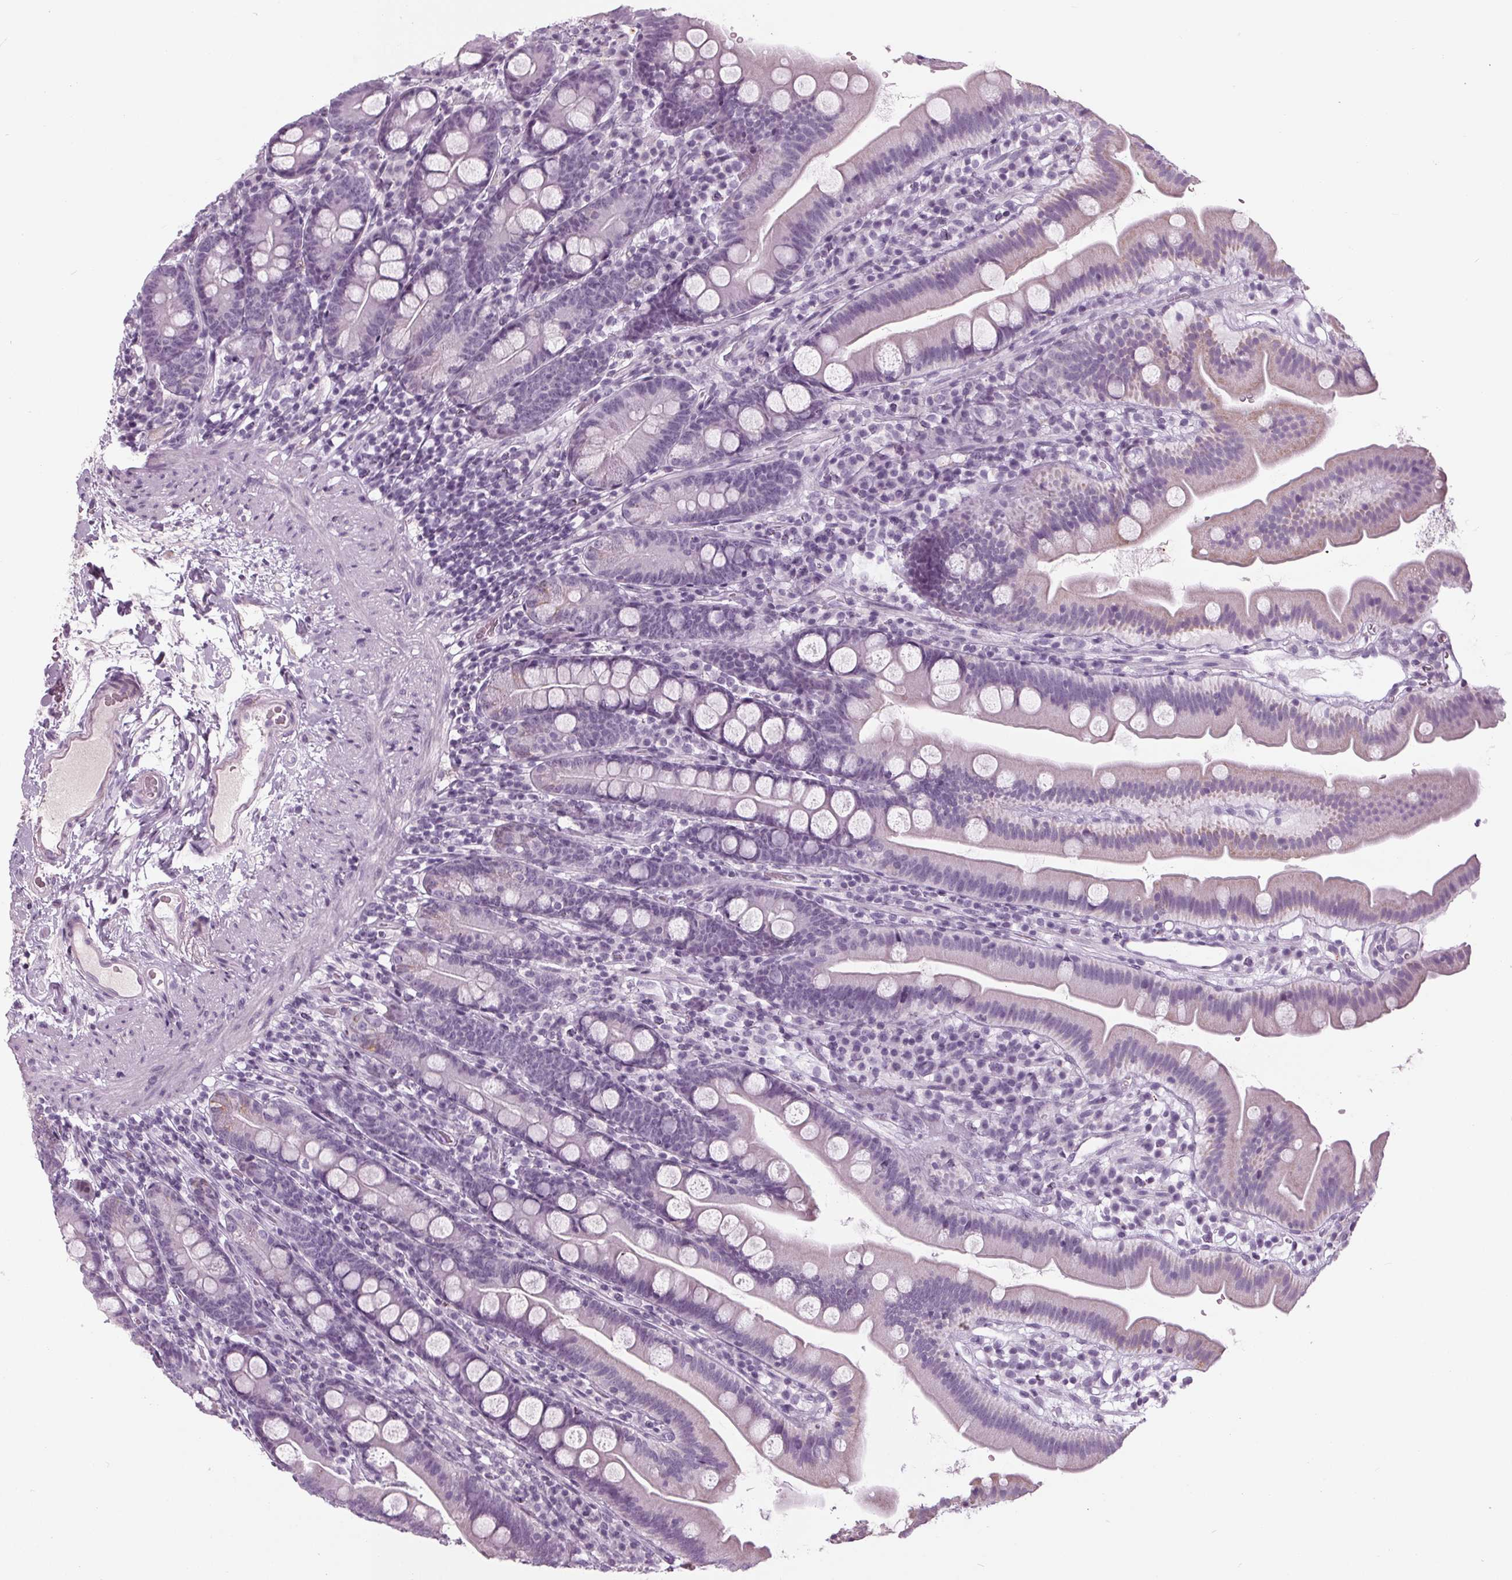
{"staining": {"intensity": "moderate", "quantity": "<25%", "location": "cytoplasmic/membranous"}, "tissue": "duodenum", "cell_type": "Glandular cells", "image_type": "normal", "snomed": [{"axis": "morphology", "description": "Normal tissue, NOS"}, {"axis": "topography", "description": "Duodenum"}], "caption": "Human duodenum stained with a protein marker exhibits moderate staining in glandular cells.", "gene": "CYP3A43", "patient": {"sex": "female", "age": 67}}